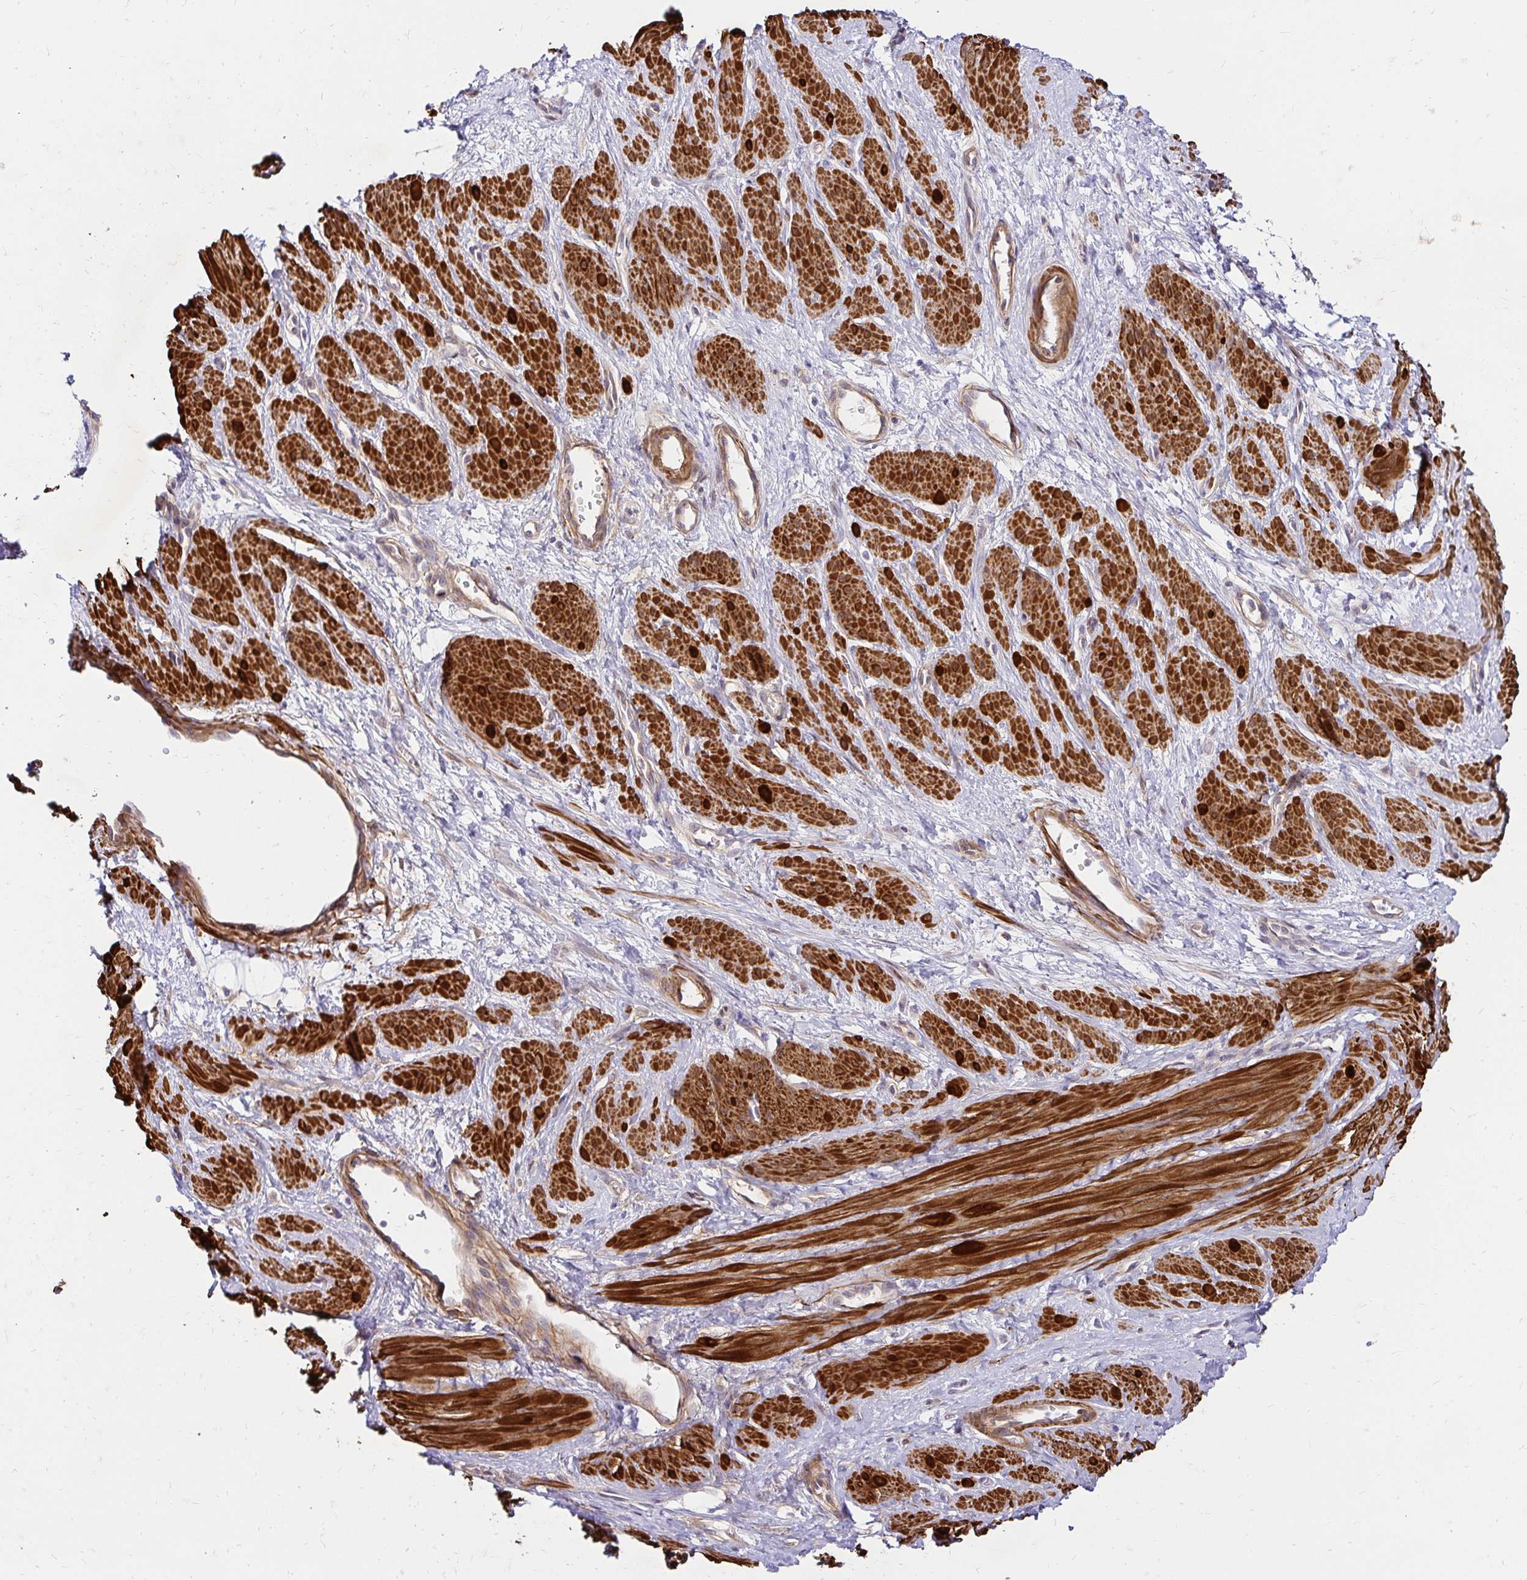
{"staining": {"intensity": "strong", "quantity": ">75%", "location": "cytoplasmic/membranous"}, "tissue": "smooth muscle", "cell_type": "Smooth muscle cells", "image_type": "normal", "snomed": [{"axis": "morphology", "description": "Normal tissue, NOS"}, {"axis": "topography", "description": "Smooth muscle"}, {"axis": "topography", "description": "Uterus"}], "caption": "Strong cytoplasmic/membranous staining is present in about >75% of smooth muscle cells in unremarkable smooth muscle.", "gene": "YAP1", "patient": {"sex": "female", "age": 39}}